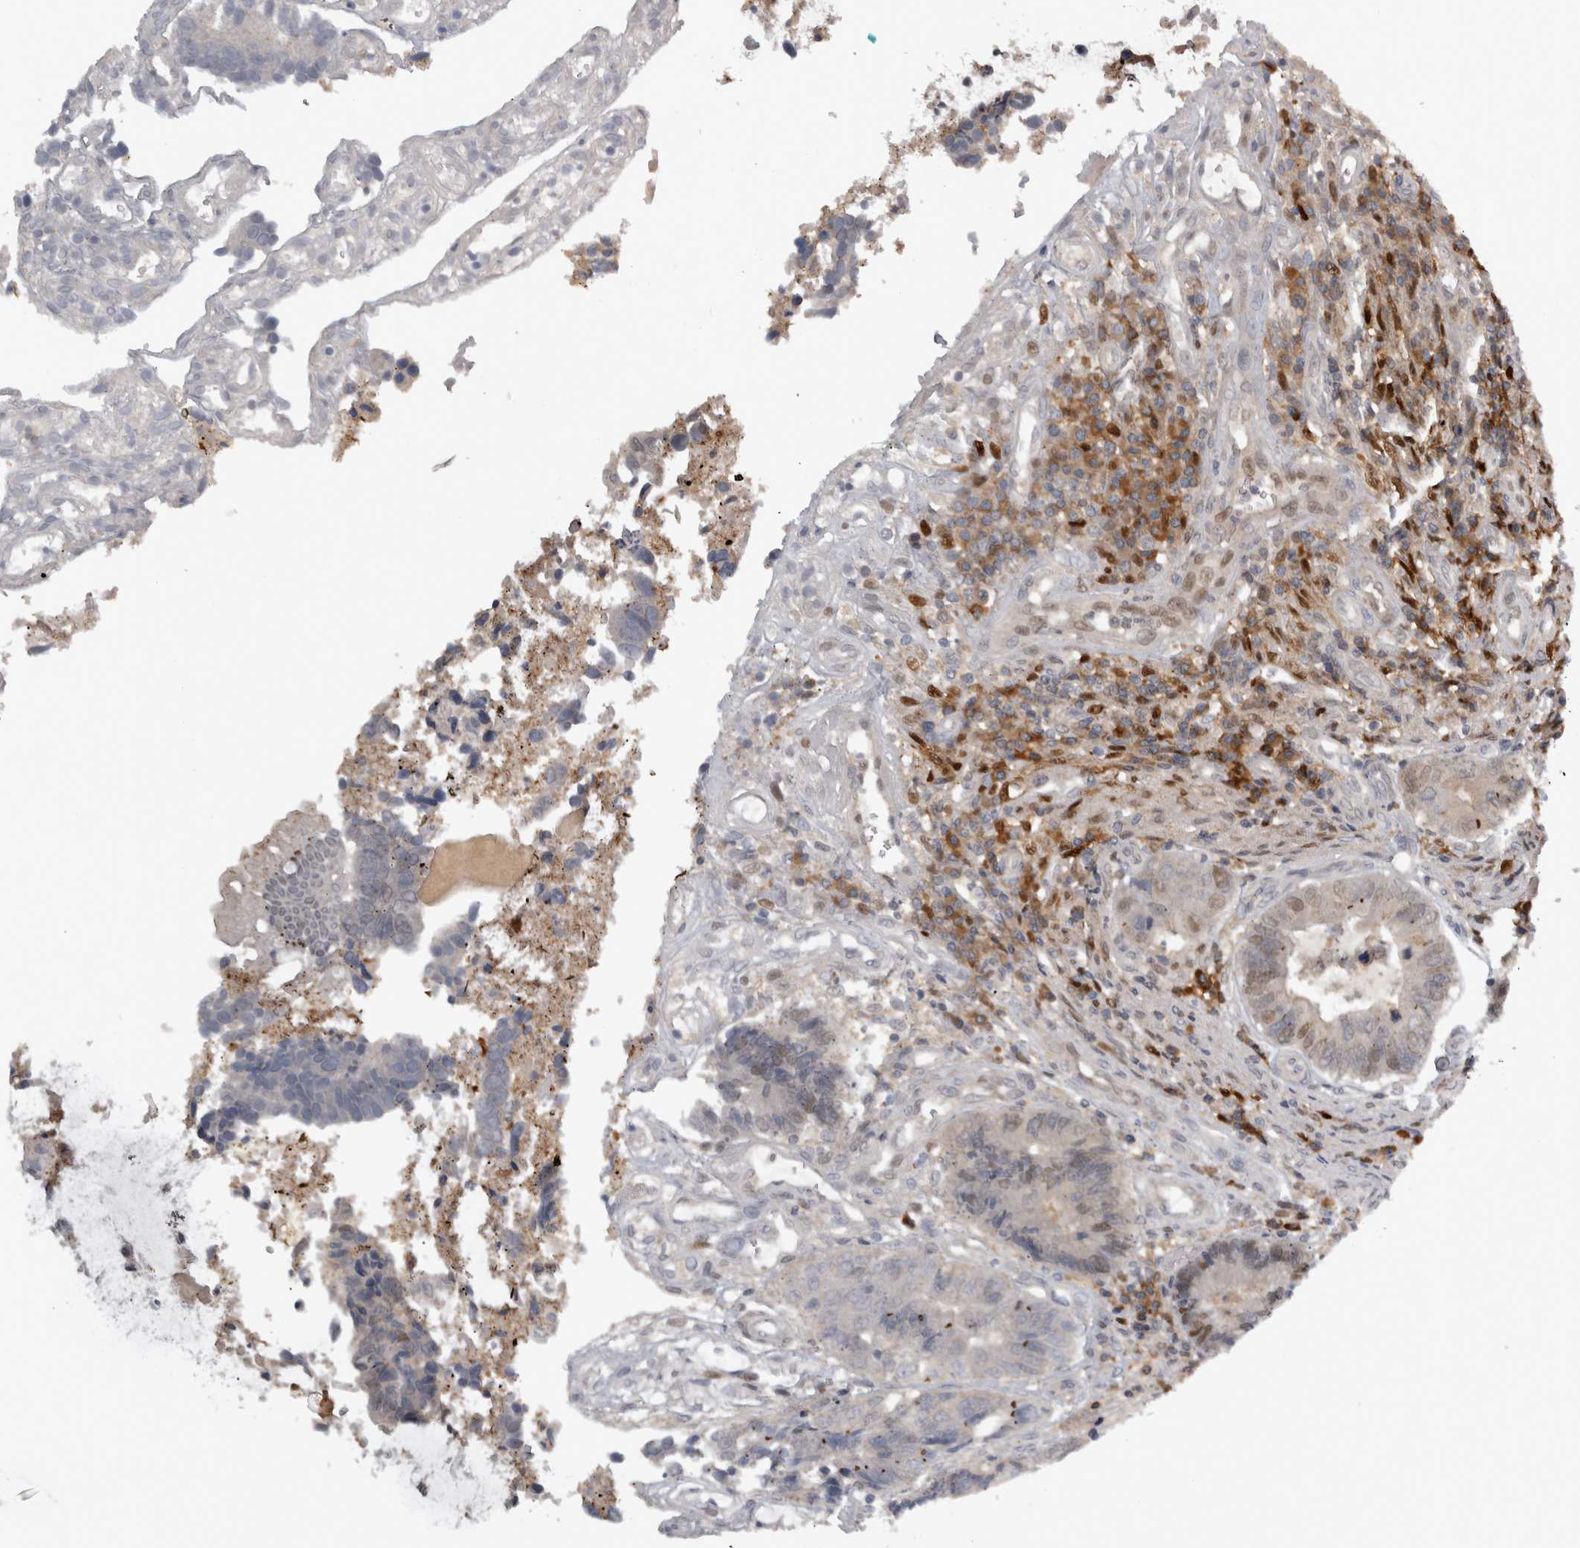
{"staining": {"intensity": "negative", "quantity": "none", "location": "none"}, "tissue": "colorectal cancer", "cell_type": "Tumor cells", "image_type": "cancer", "snomed": [{"axis": "morphology", "description": "Adenocarcinoma, NOS"}, {"axis": "topography", "description": "Rectum"}], "caption": "Tumor cells are negative for brown protein staining in colorectal adenocarcinoma. (DAB (3,3'-diaminobenzidine) immunohistochemistry with hematoxylin counter stain).", "gene": "SLCO5A1", "patient": {"sex": "male", "age": 84}}